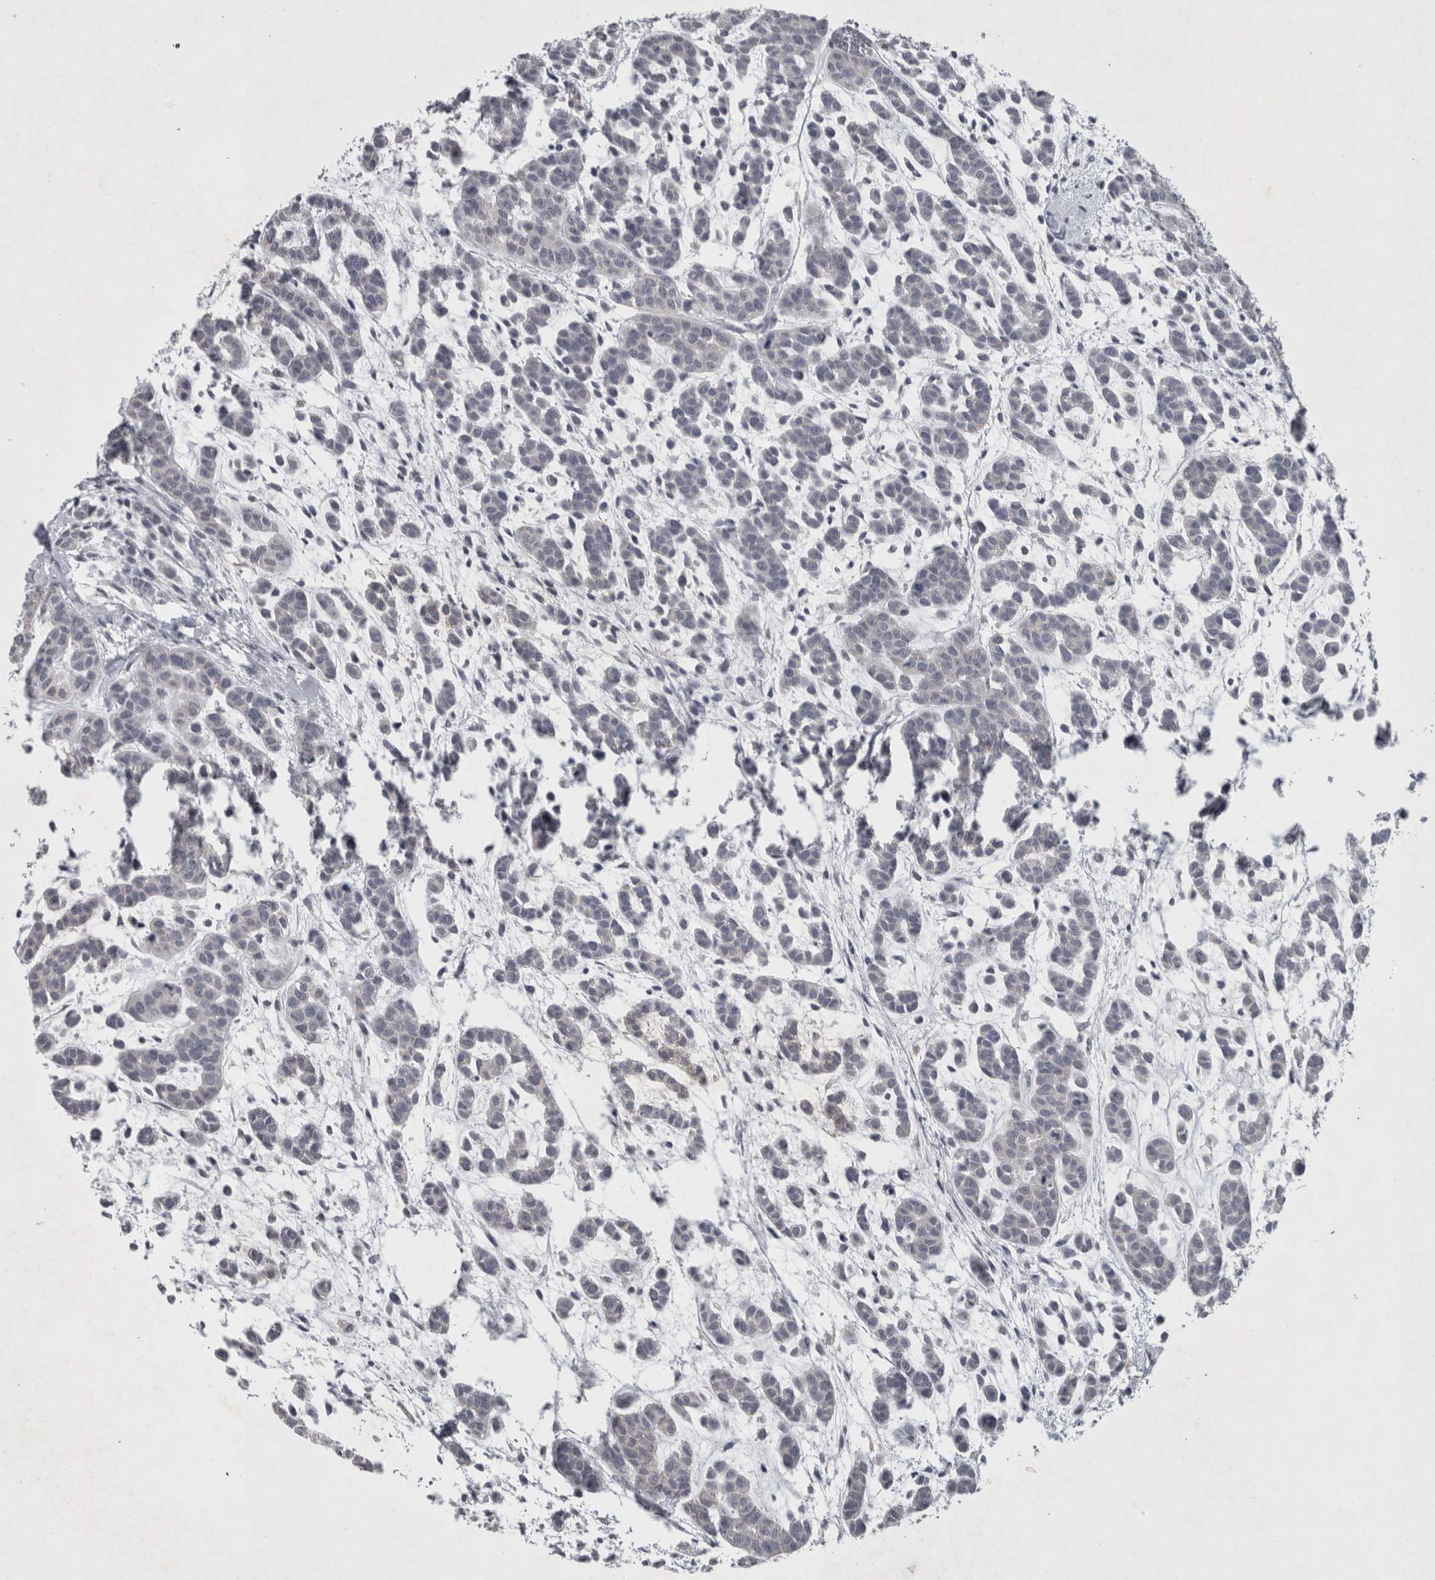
{"staining": {"intensity": "negative", "quantity": "none", "location": "none"}, "tissue": "head and neck cancer", "cell_type": "Tumor cells", "image_type": "cancer", "snomed": [{"axis": "morphology", "description": "Adenocarcinoma, NOS"}, {"axis": "morphology", "description": "Adenoma, NOS"}, {"axis": "topography", "description": "Head-Neck"}], "caption": "High power microscopy micrograph of an immunohistochemistry (IHC) image of head and neck adenoma, revealing no significant expression in tumor cells. (DAB IHC, high magnification).", "gene": "WNT7A", "patient": {"sex": "female", "age": 55}}